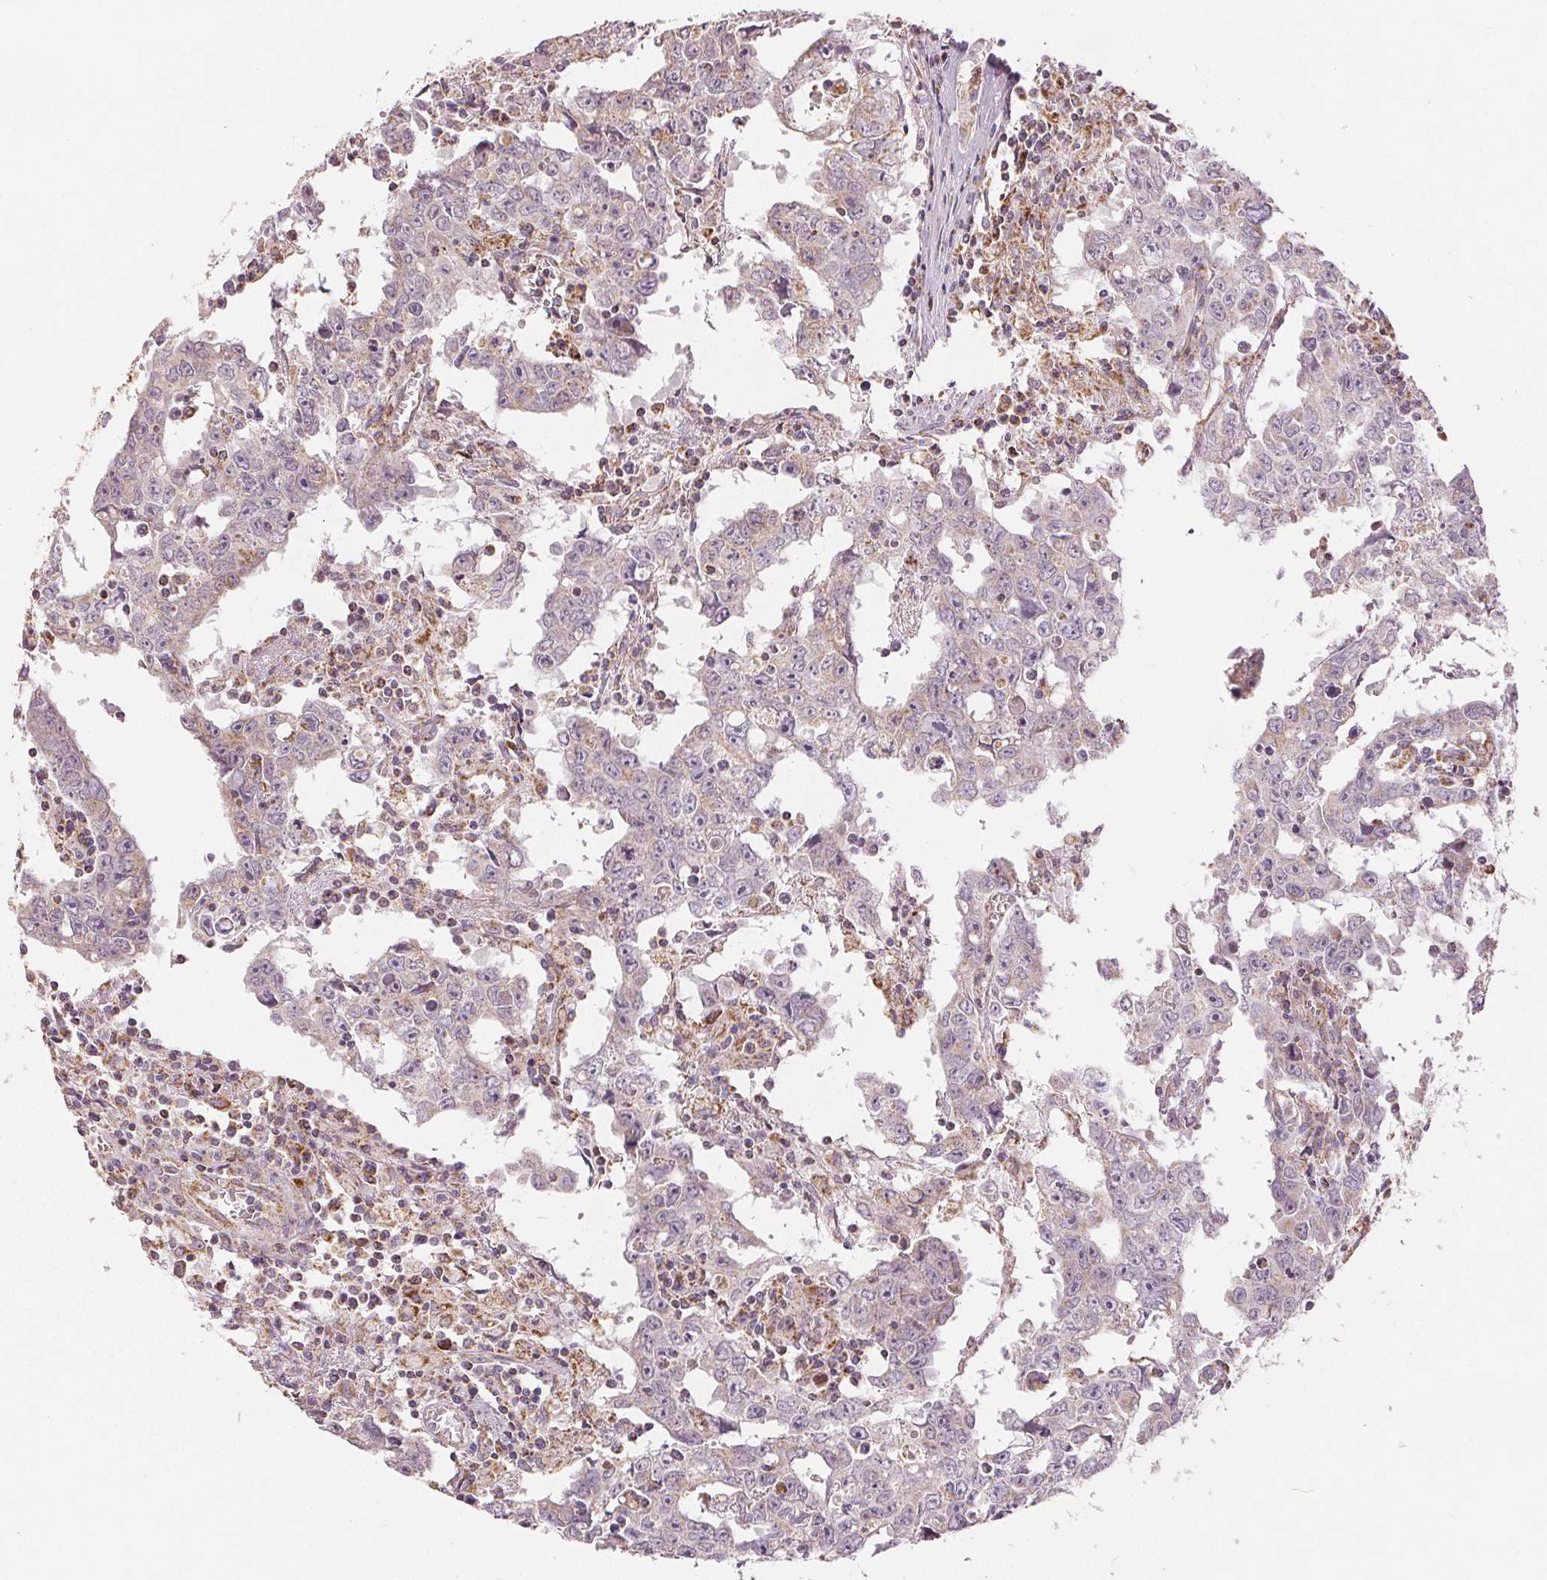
{"staining": {"intensity": "negative", "quantity": "none", "location": "none"}, "tissue": "testis cancer", "cell_type": "Tumor cells", "image_type": "cancer", "snomed": [{"axis": "morphology", "description": "Carcinoma, Embryonal, NOS"}, {"axis": "topography", "description": "Testis"}], "caption": "Photomicrograph shows no significant protein staining in tumor cells of testis cancer (embryonal carcinoma).", "gene": "SDHB", "patient": {"sex": "male", "age": 22}}